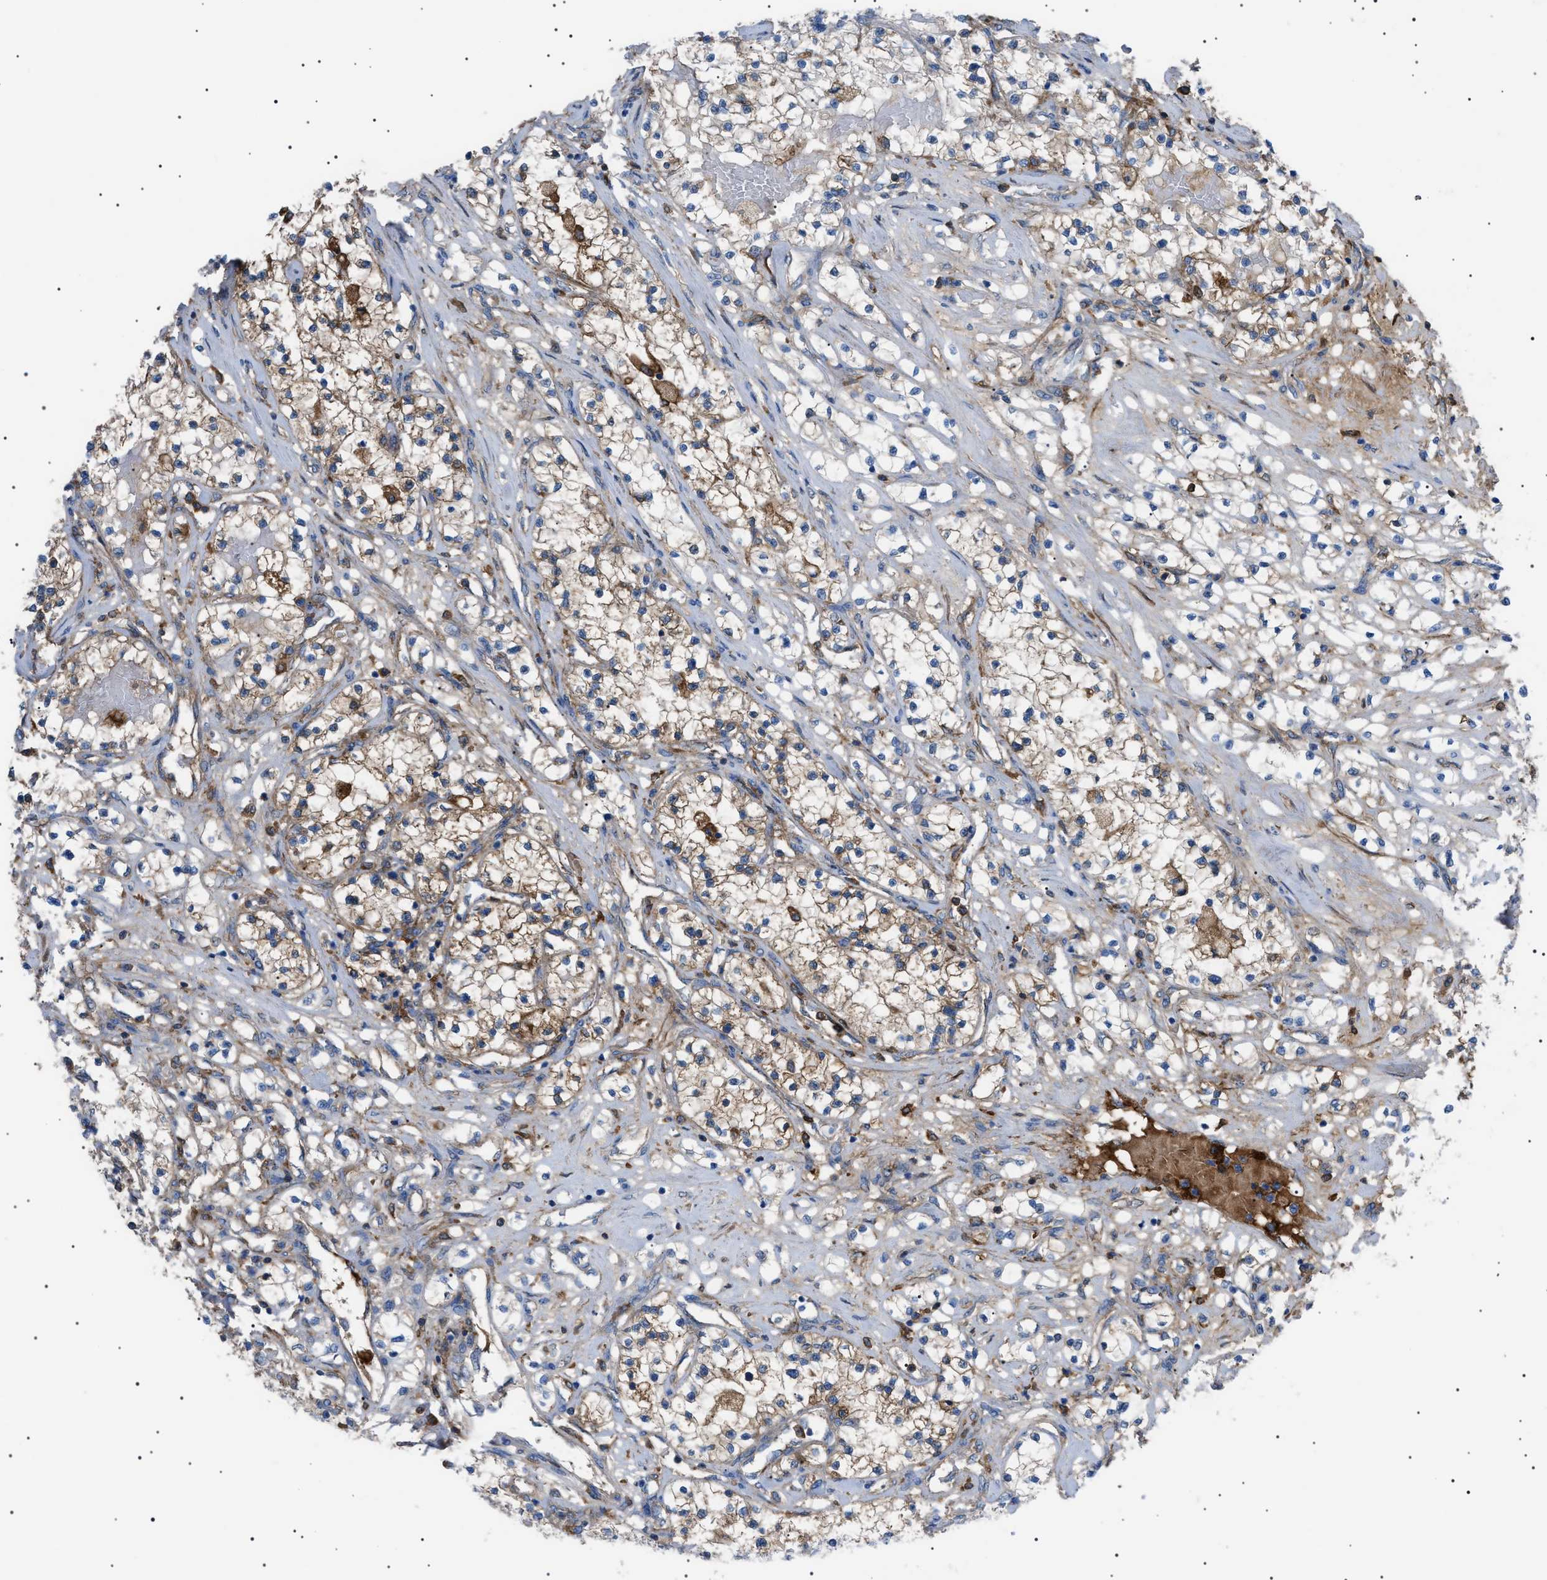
{"staining": {"intensity": "moderate", "quantity": "<25%", "location": "cytoplasmic/membranous"}, "tissue": "renal cancer", "cell_type": "Tumor cells", "image_type": "cancer", "snomed": [{"axis": "morphology", "description": "Adenocarcinoma, NOS"}, {"axis": "topography", "description": "Kidney"}], "caption": "Renal adenocarcinoma stained with a protein marker exhibits moderate staining in tumor cells.", "gene": "LPA", "patient": {"sex": "male", "age": 68}}